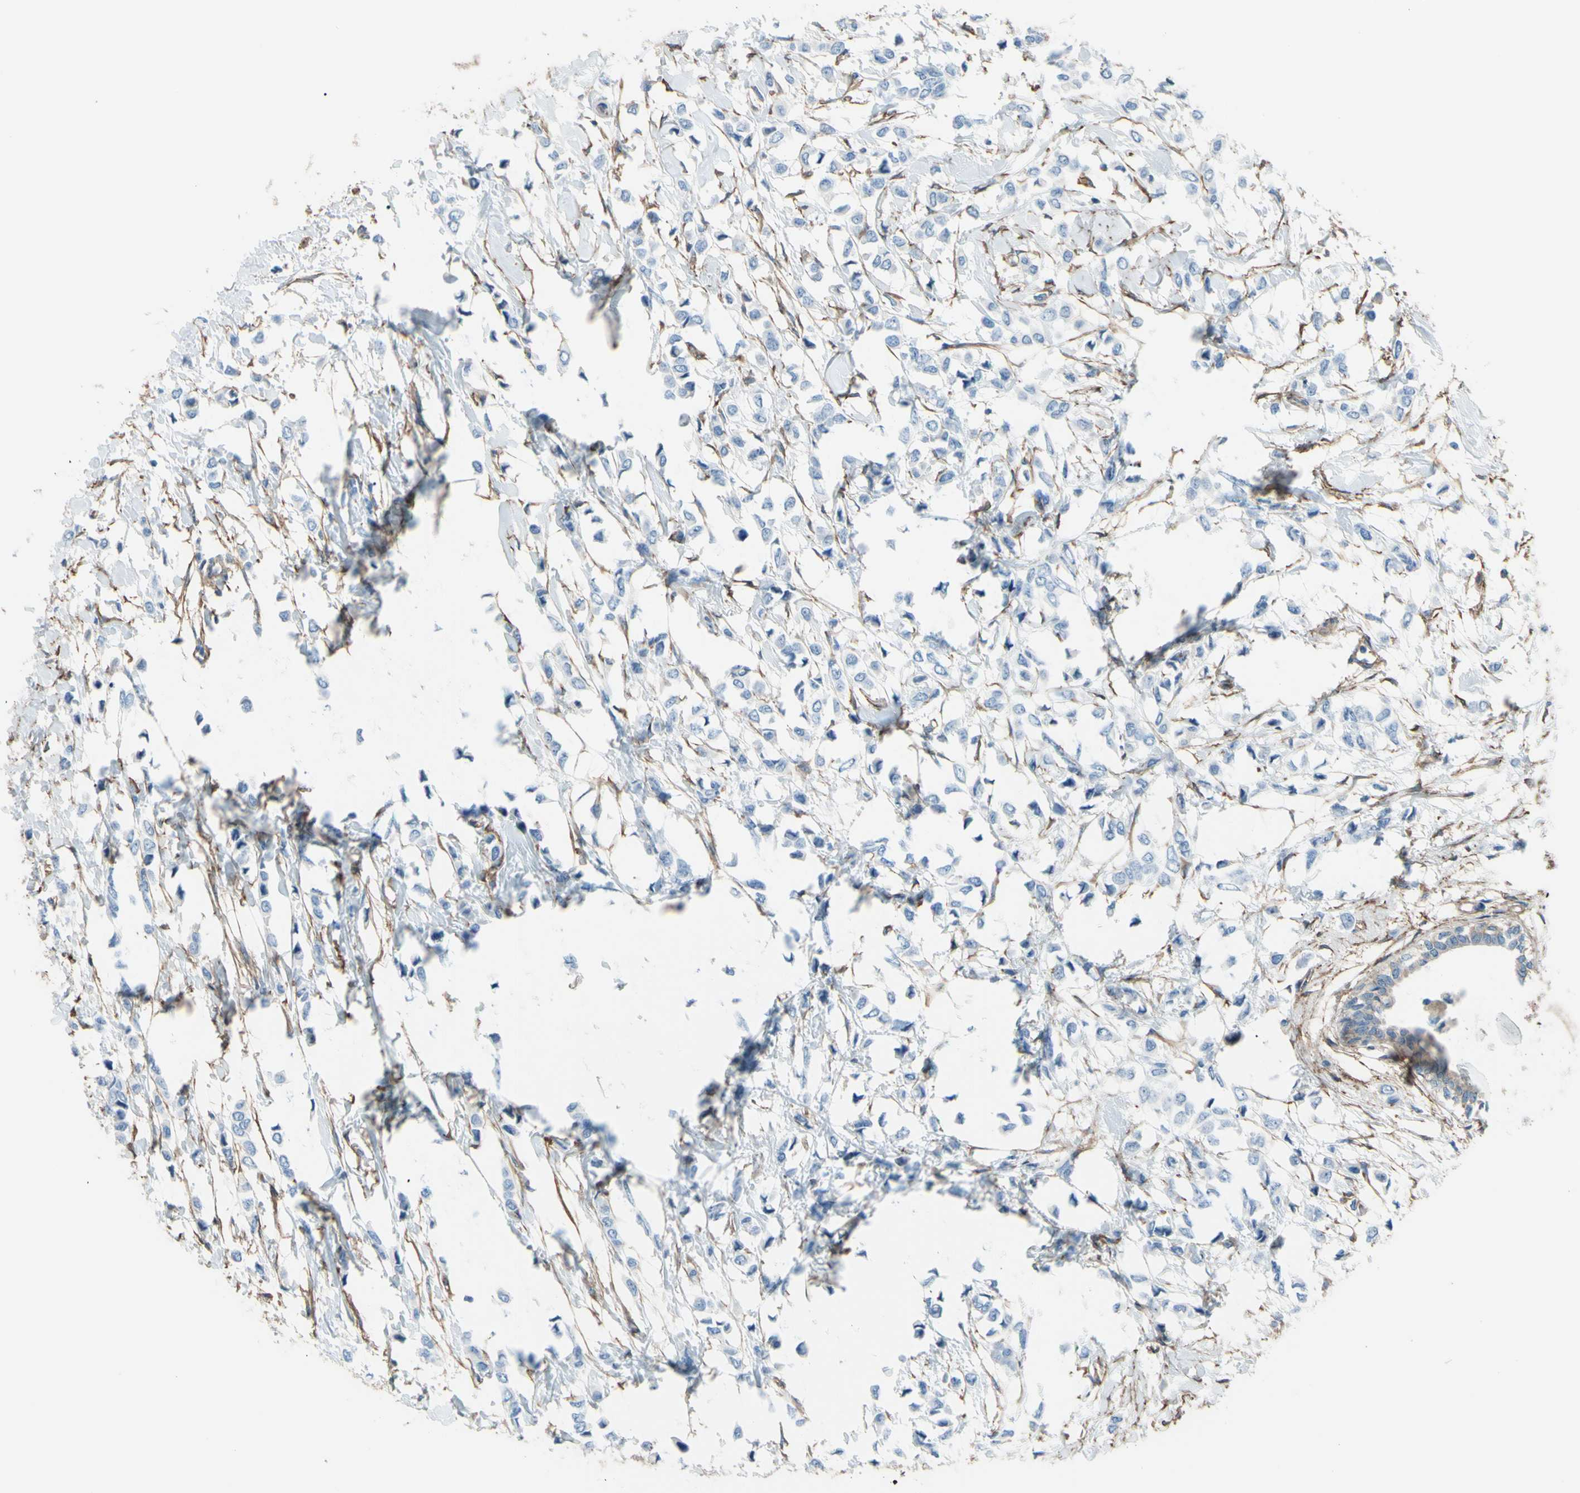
{"staining": {"intensity": "negative", "quantity": "none", "location": "none"}, "tissue": "breast cancer", "cell_type": "Tumor cells", "image_type": "cancer", "snomed": [{"axis": "morphology", "description": "Lobular carcinoma"}, {"axis": "topography", "description": "Breast"}], "caption": "This is an IHC image of breast cancer. There is no positivity in tumor cells.", "gene": "ADD1", "patient": {"sex": "female", "age": 51}}